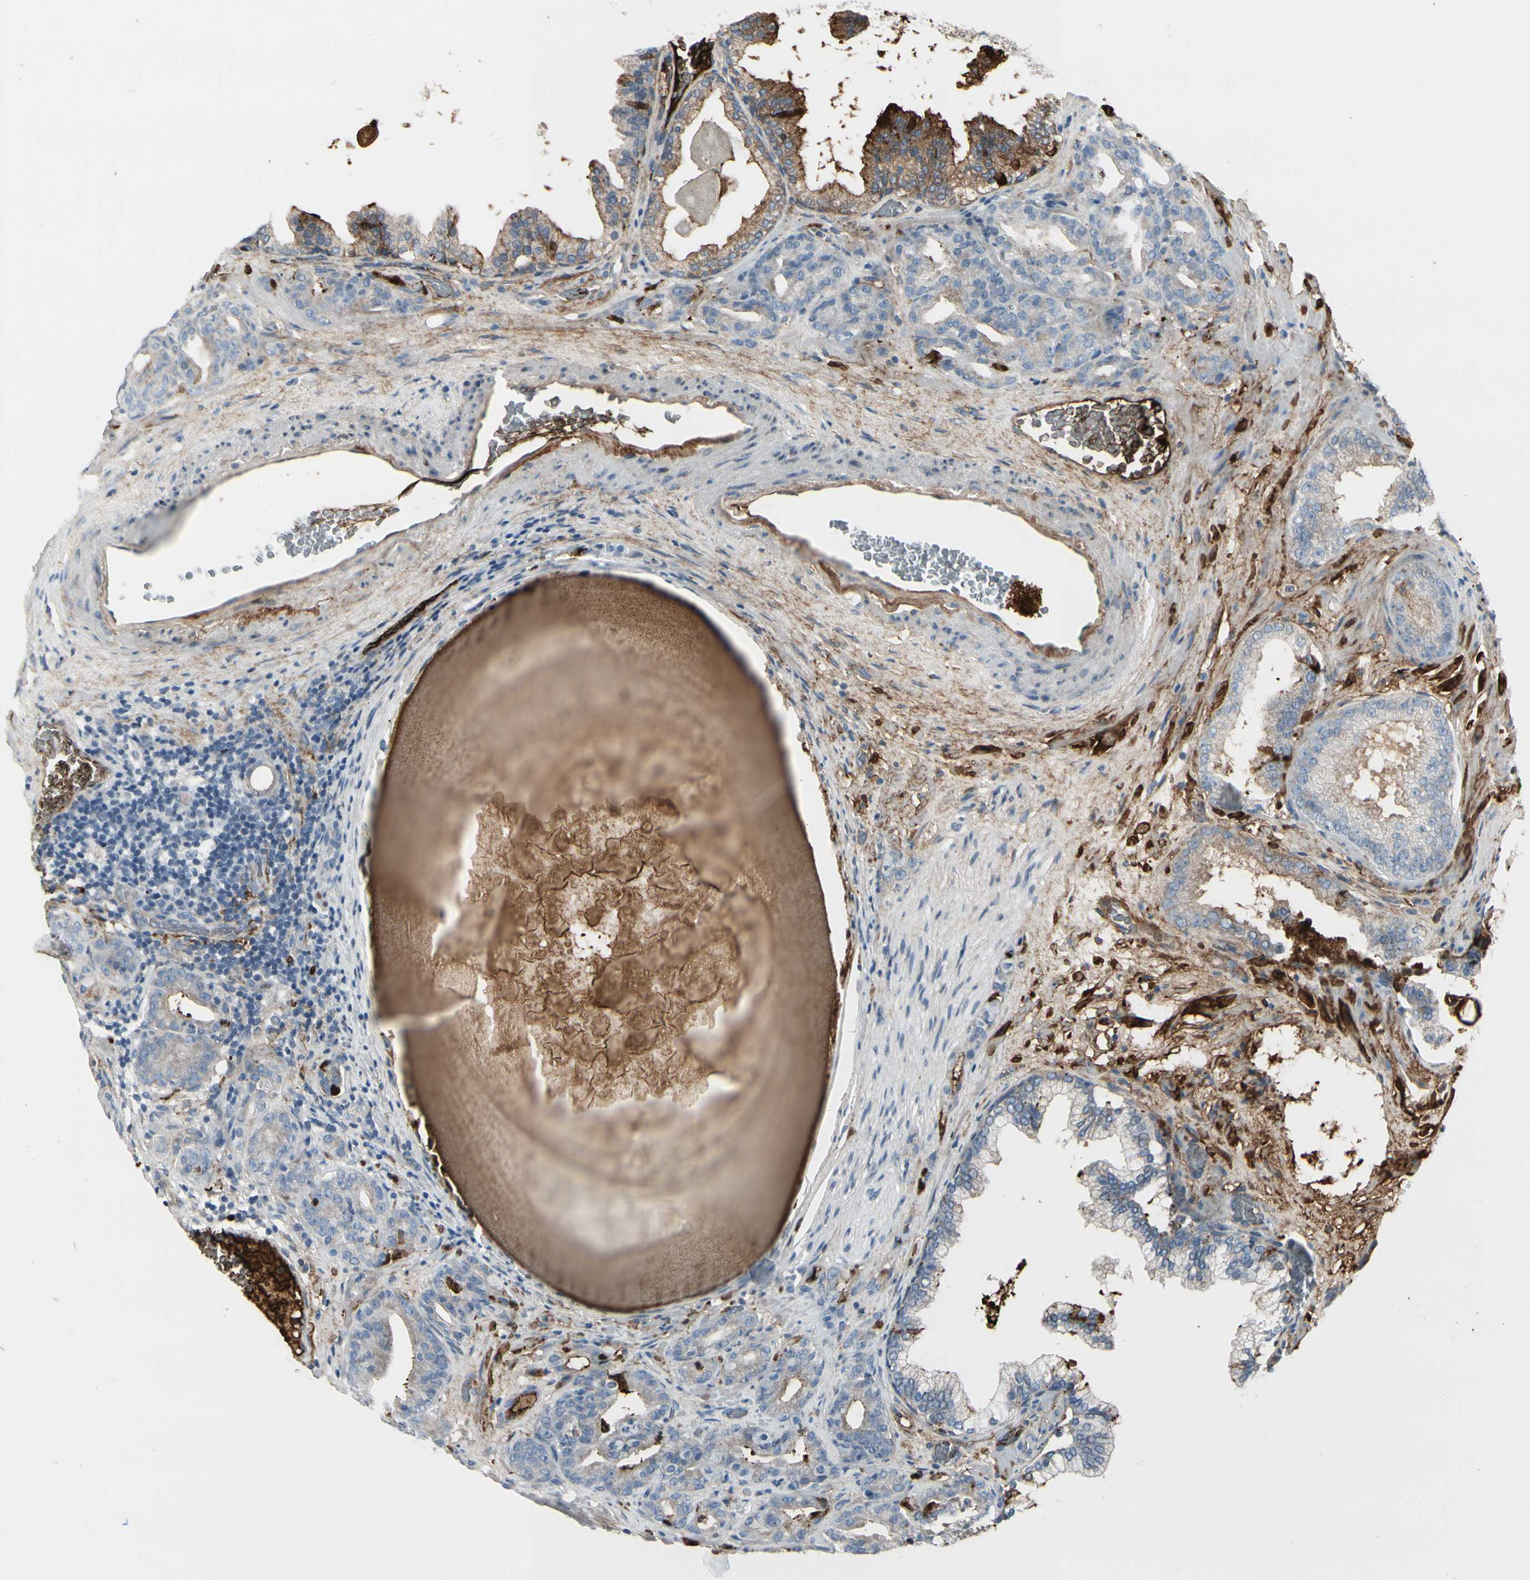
{"staining": {"intensity": "moderate", "quantity": "<25%", "location": "cytoplasmic/membranous"}, "tissue": "prostate cancer", "cell_type": "Tumor cells", "image_type": "cancer", "snomed": [{"axis": "morphology", "description": "Adenocarcinoma, Low grade"}, {"axis": "topography", "description": "Prostate"}], "caption": "Prostate adenocarcinoma (low-grade) stained with a brown dye shows moderate cytoplasmic/membranous positive staining in approximately <25% of tumor cells.", "gene": "IGHG1", "patient": {"sex": "male", "age": 63}}